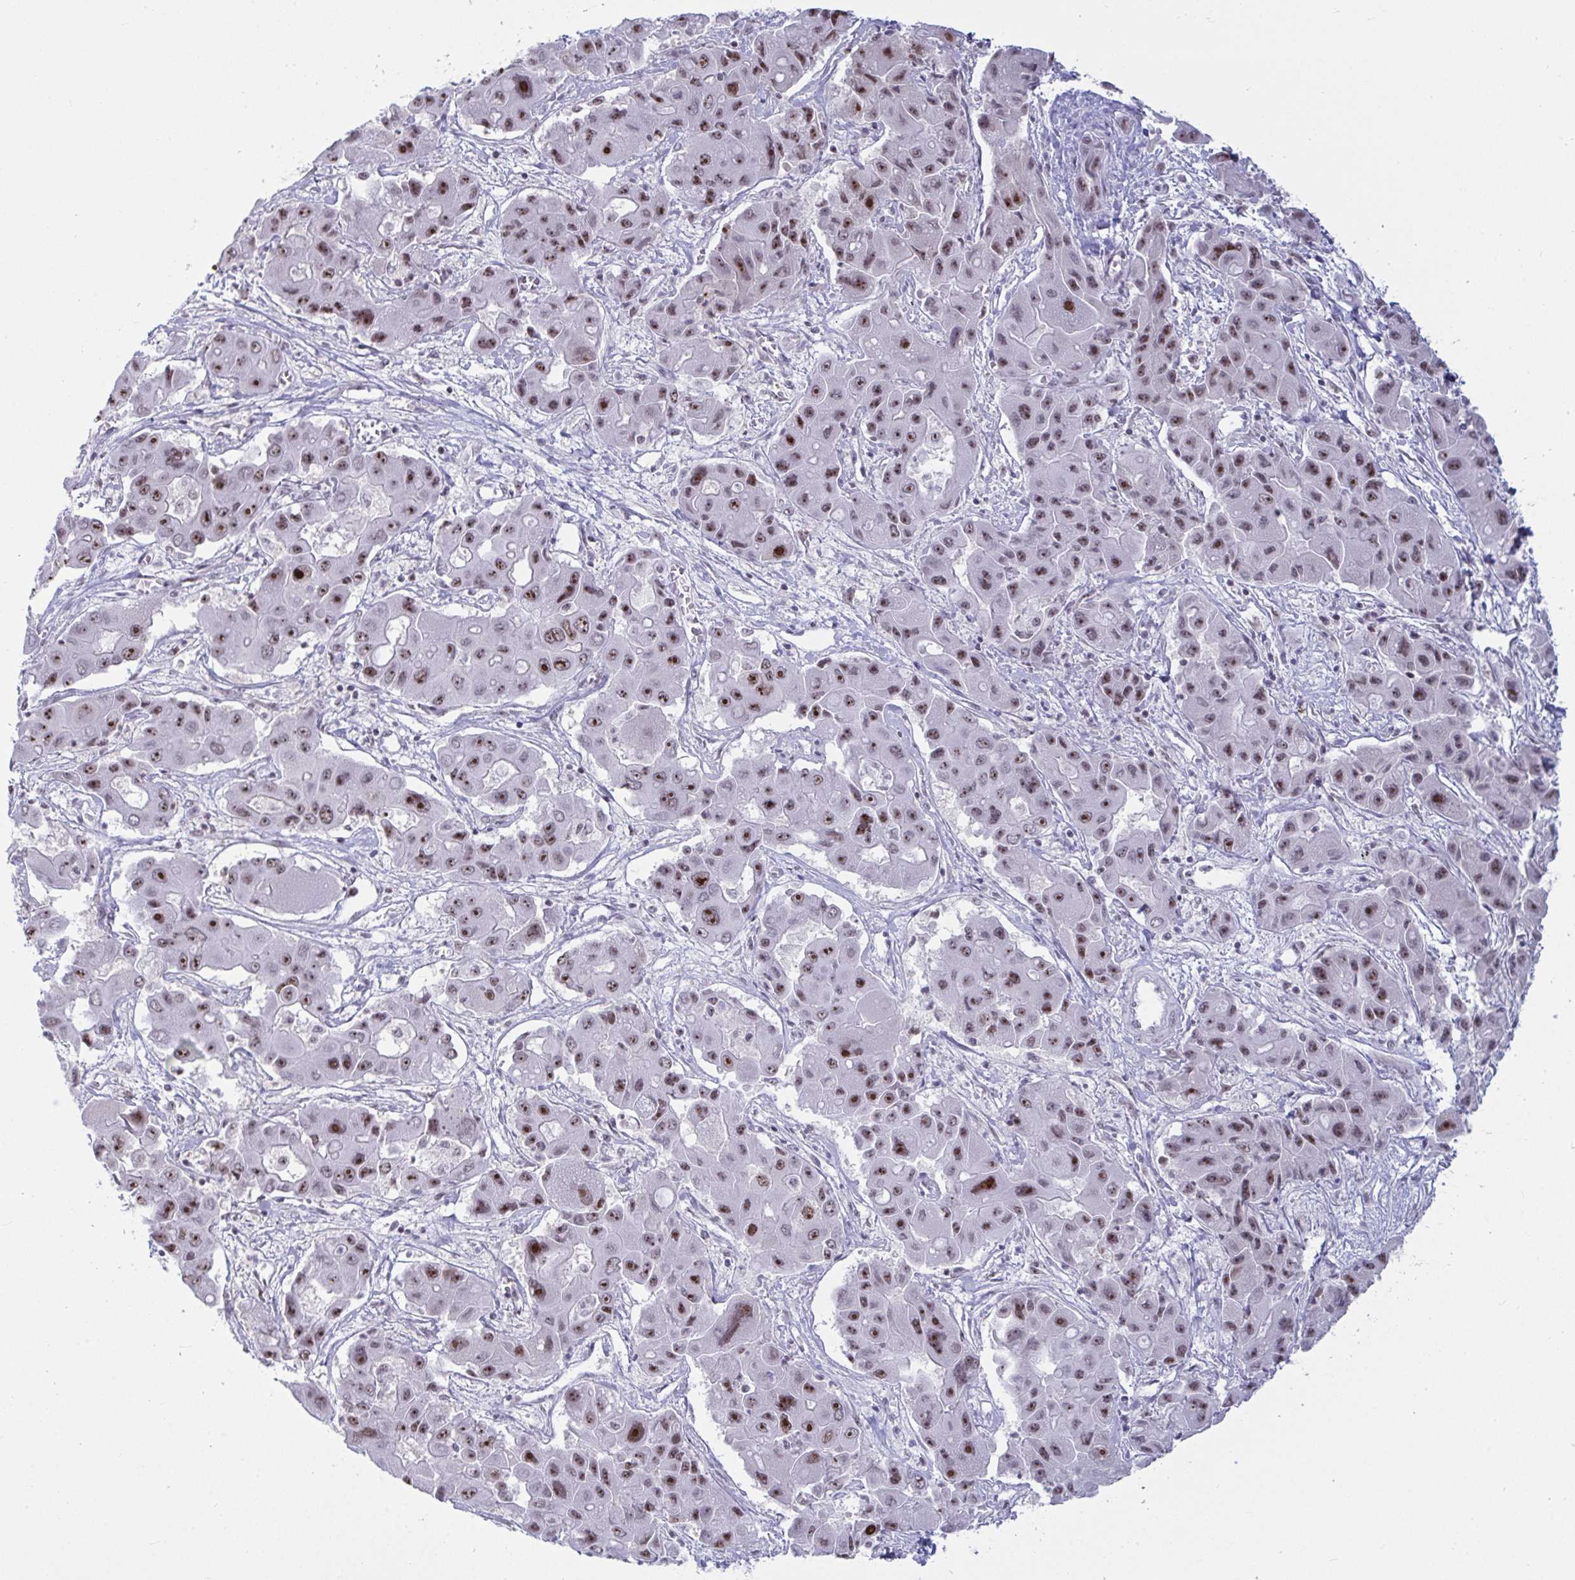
{"staining": {"intensity": "moderate", "quantity": ">75%", "location": "nuclear"}, "tissue": "liver cancer", "cell_type": "Tumor cells", "image_type": "cancer", "snomed": [{"axis": "morphology", "description": "Cholangiocarcinoma"}, {"axis": "topography", "description": "Liver"}], "caption": "Human cholangiocarcinoma (liver) stained with a protein marker demonstrates moderate staining in tumor cells.", "gene": "SUPT16H", "patient": {"sex": "male", "age": 67}}